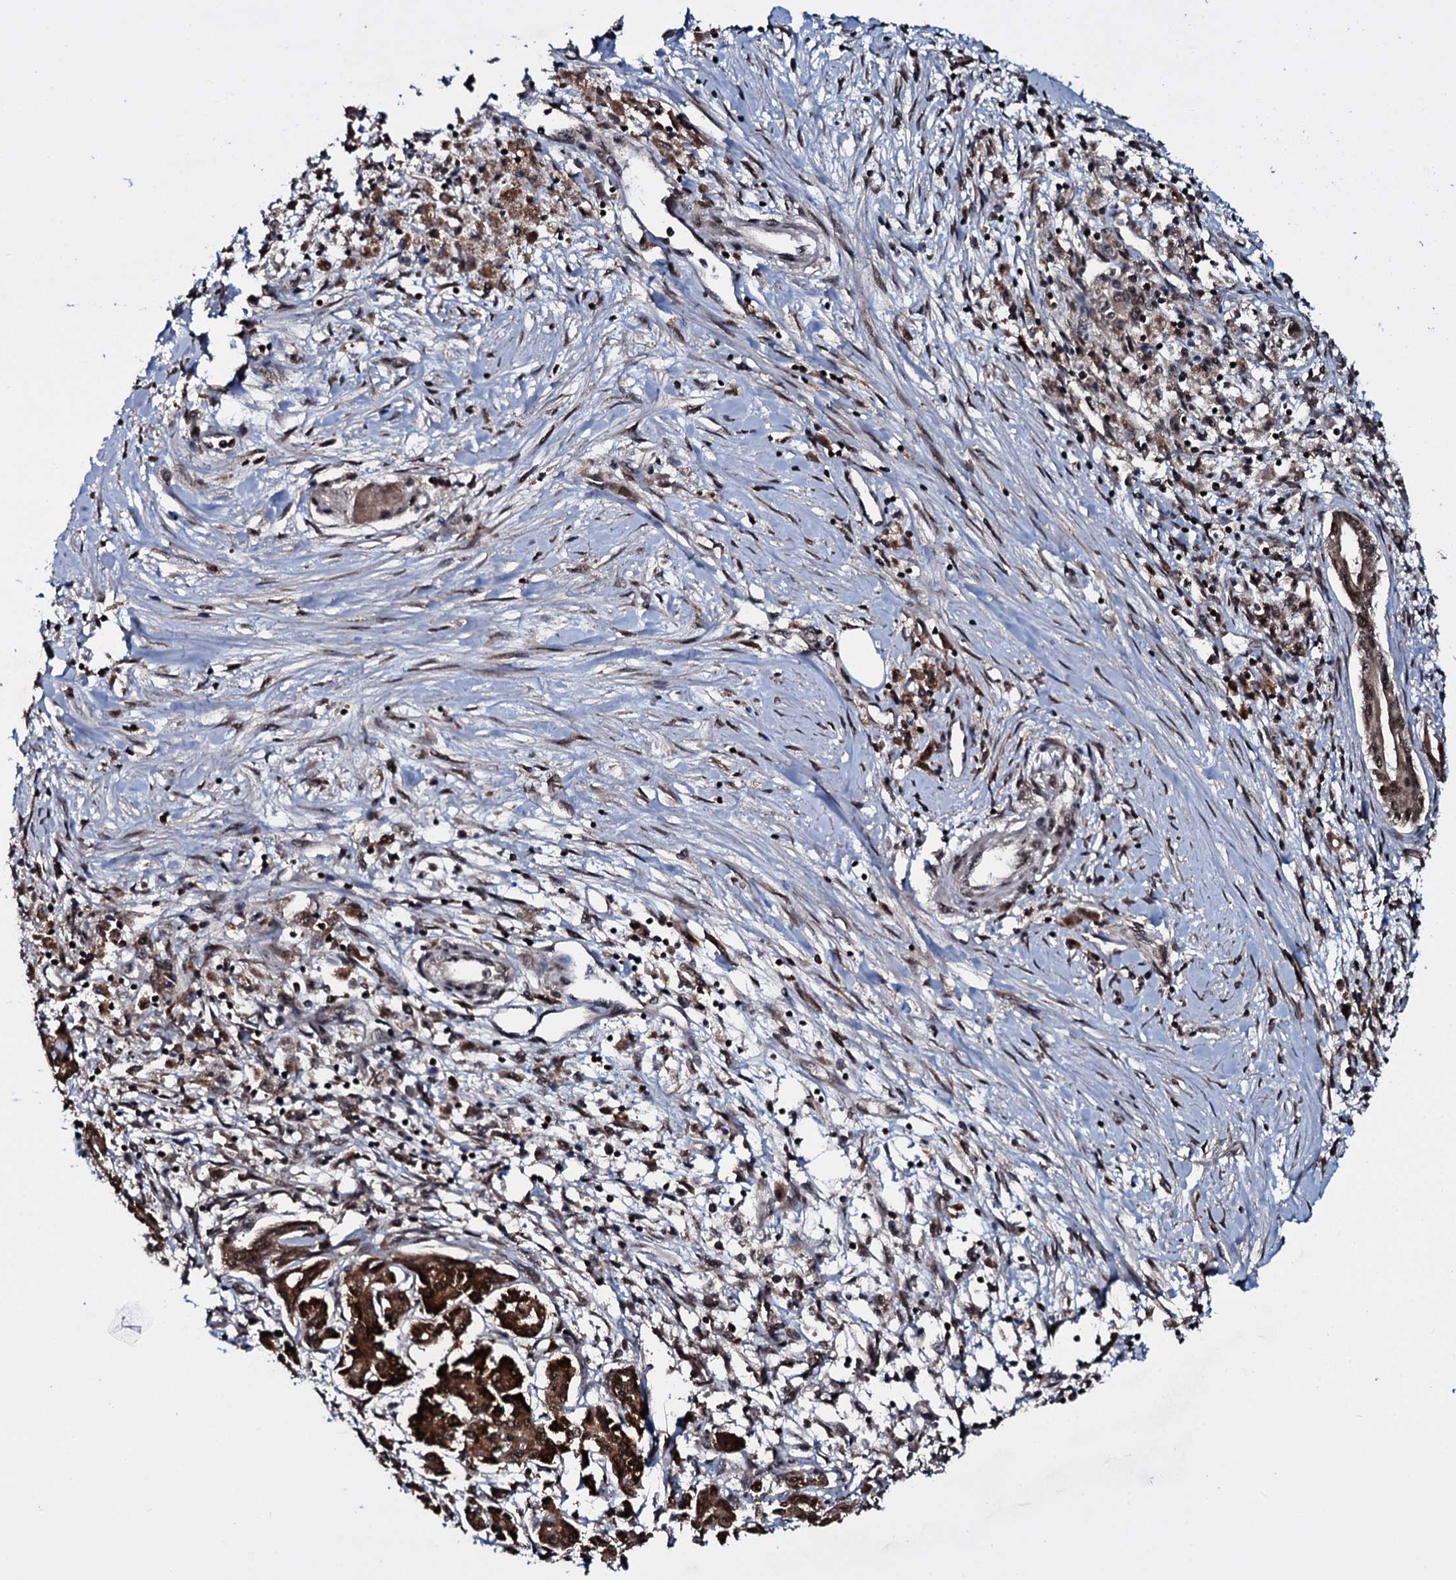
{"staining": {"intensity": "strong", "quantity": ">75%", "location": "cytoplasmic/membranous,nuclear"}, "tissue": "pancreatic cancer", "cell_type": "Tumor cells", "image_type": "cancer", "snomed": [{"axis": "morphology", "description": "Adenocarcinoma, NOS"}, {"axis": "topography", "description": "Pancreas"}], "caption": "High-power microscopy captured an immunohistochemistry (IHC) image of pancreatic cancer (adenocarcinoma), revealing strong cytoplasmic/membranous and nuclear positivity in approximately >75% of tumor cells.", "gene": "HDDC3", "patient": {"sex": "female", "age": 50}}